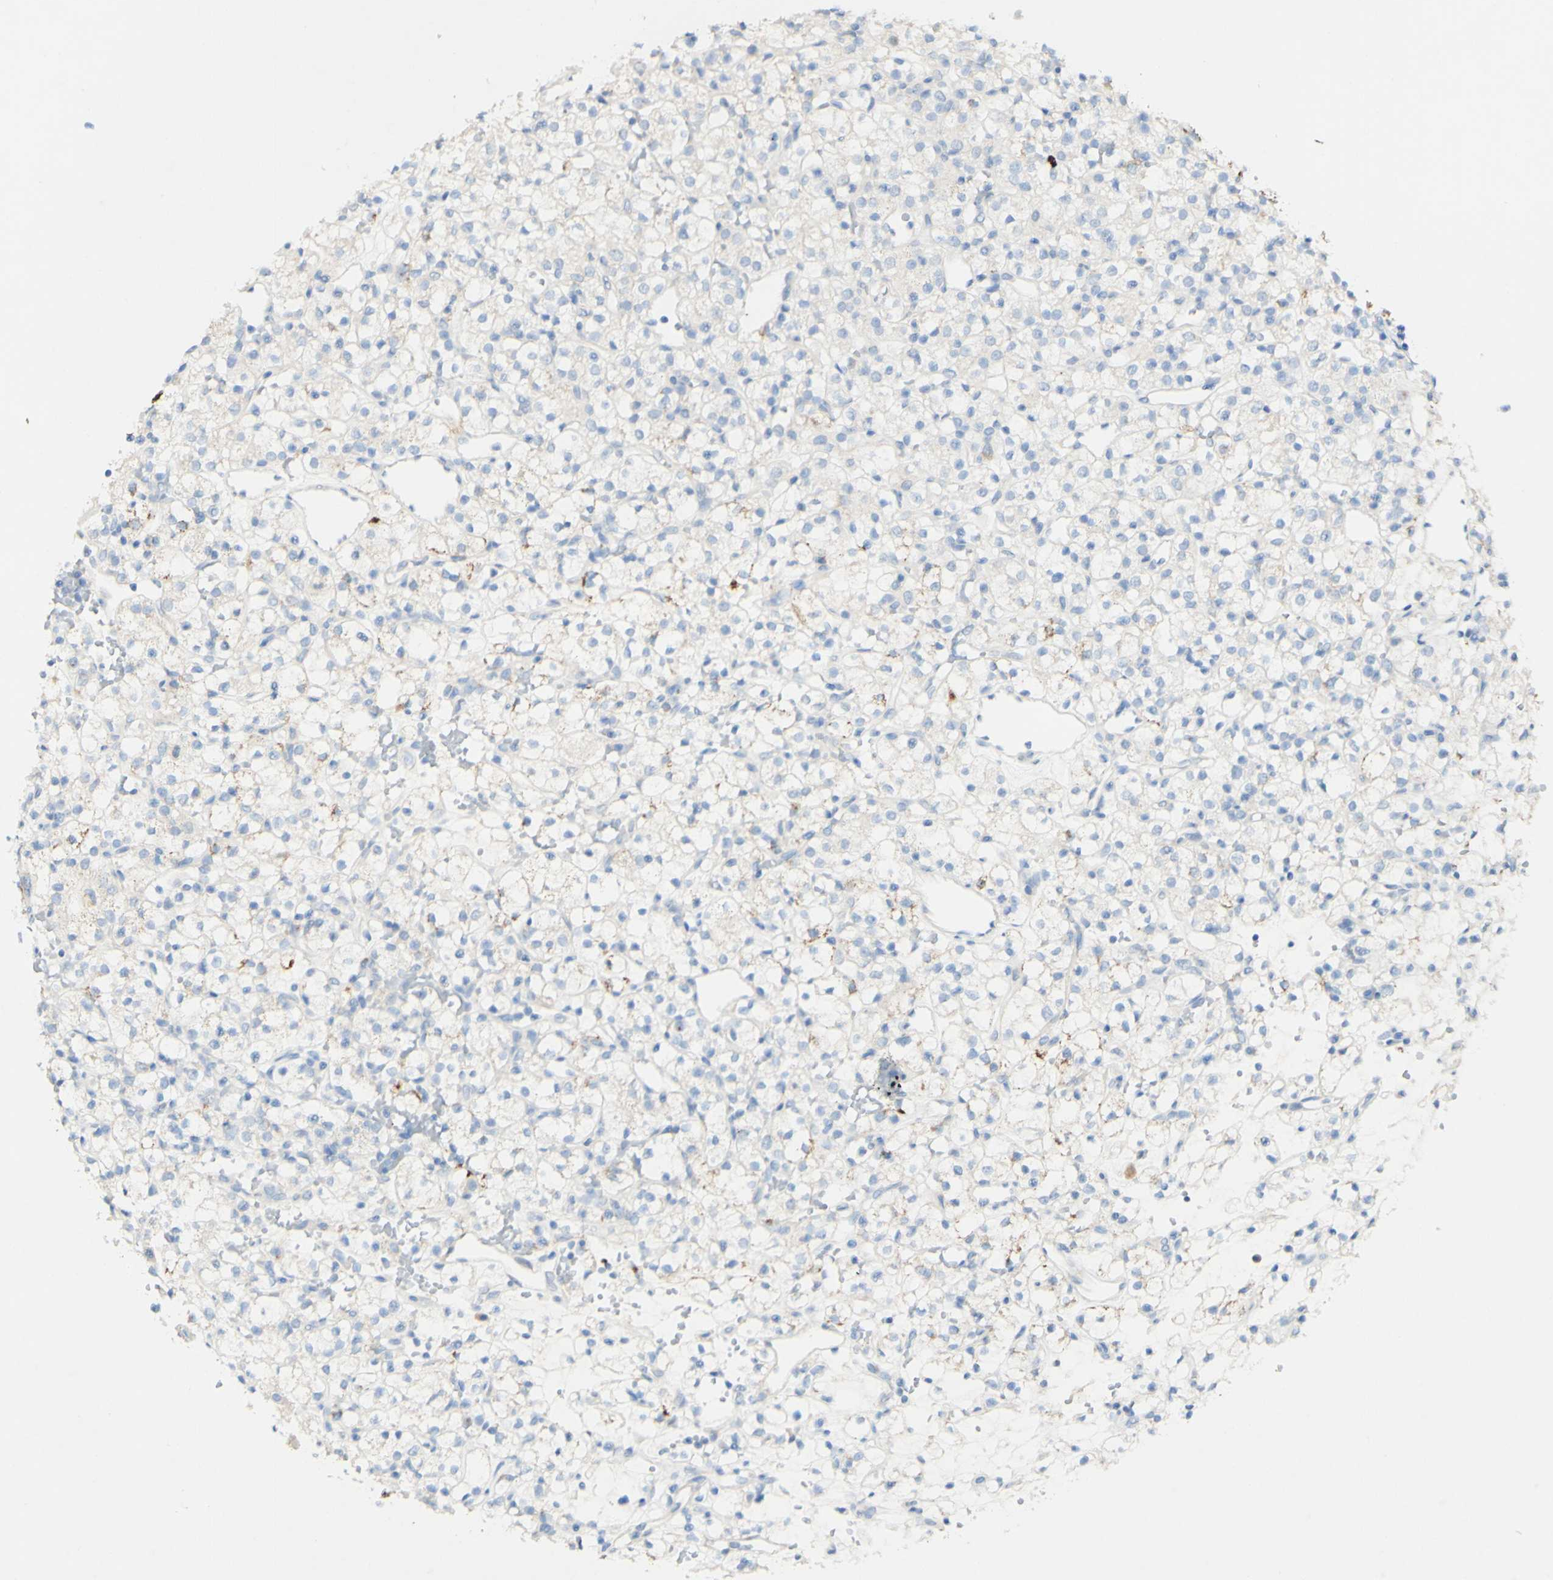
{"staining": {"intensity": "negative", "quantity": "none", "location": "none"}, "tissue": "renal cancer", "cell_type": "Tumor cells", "image_type": "cancer", "snomed": [{"axis": "morphology", "description": "Adenocarcinoma, NOS"}, {"axis": "topography", "description": "Kidney"}], "caption": "DAB (3,3'-diaminobenzidine) immunohistochemical staining of adenocarcinoma (renal) displays no significant expression in tumor cells. The staining is performed using DAB brown chromogen with nuclei counter-stained in using hematoxylin.", "gene": "FGF4", "patient": {"sex": "female", "age": 60}}